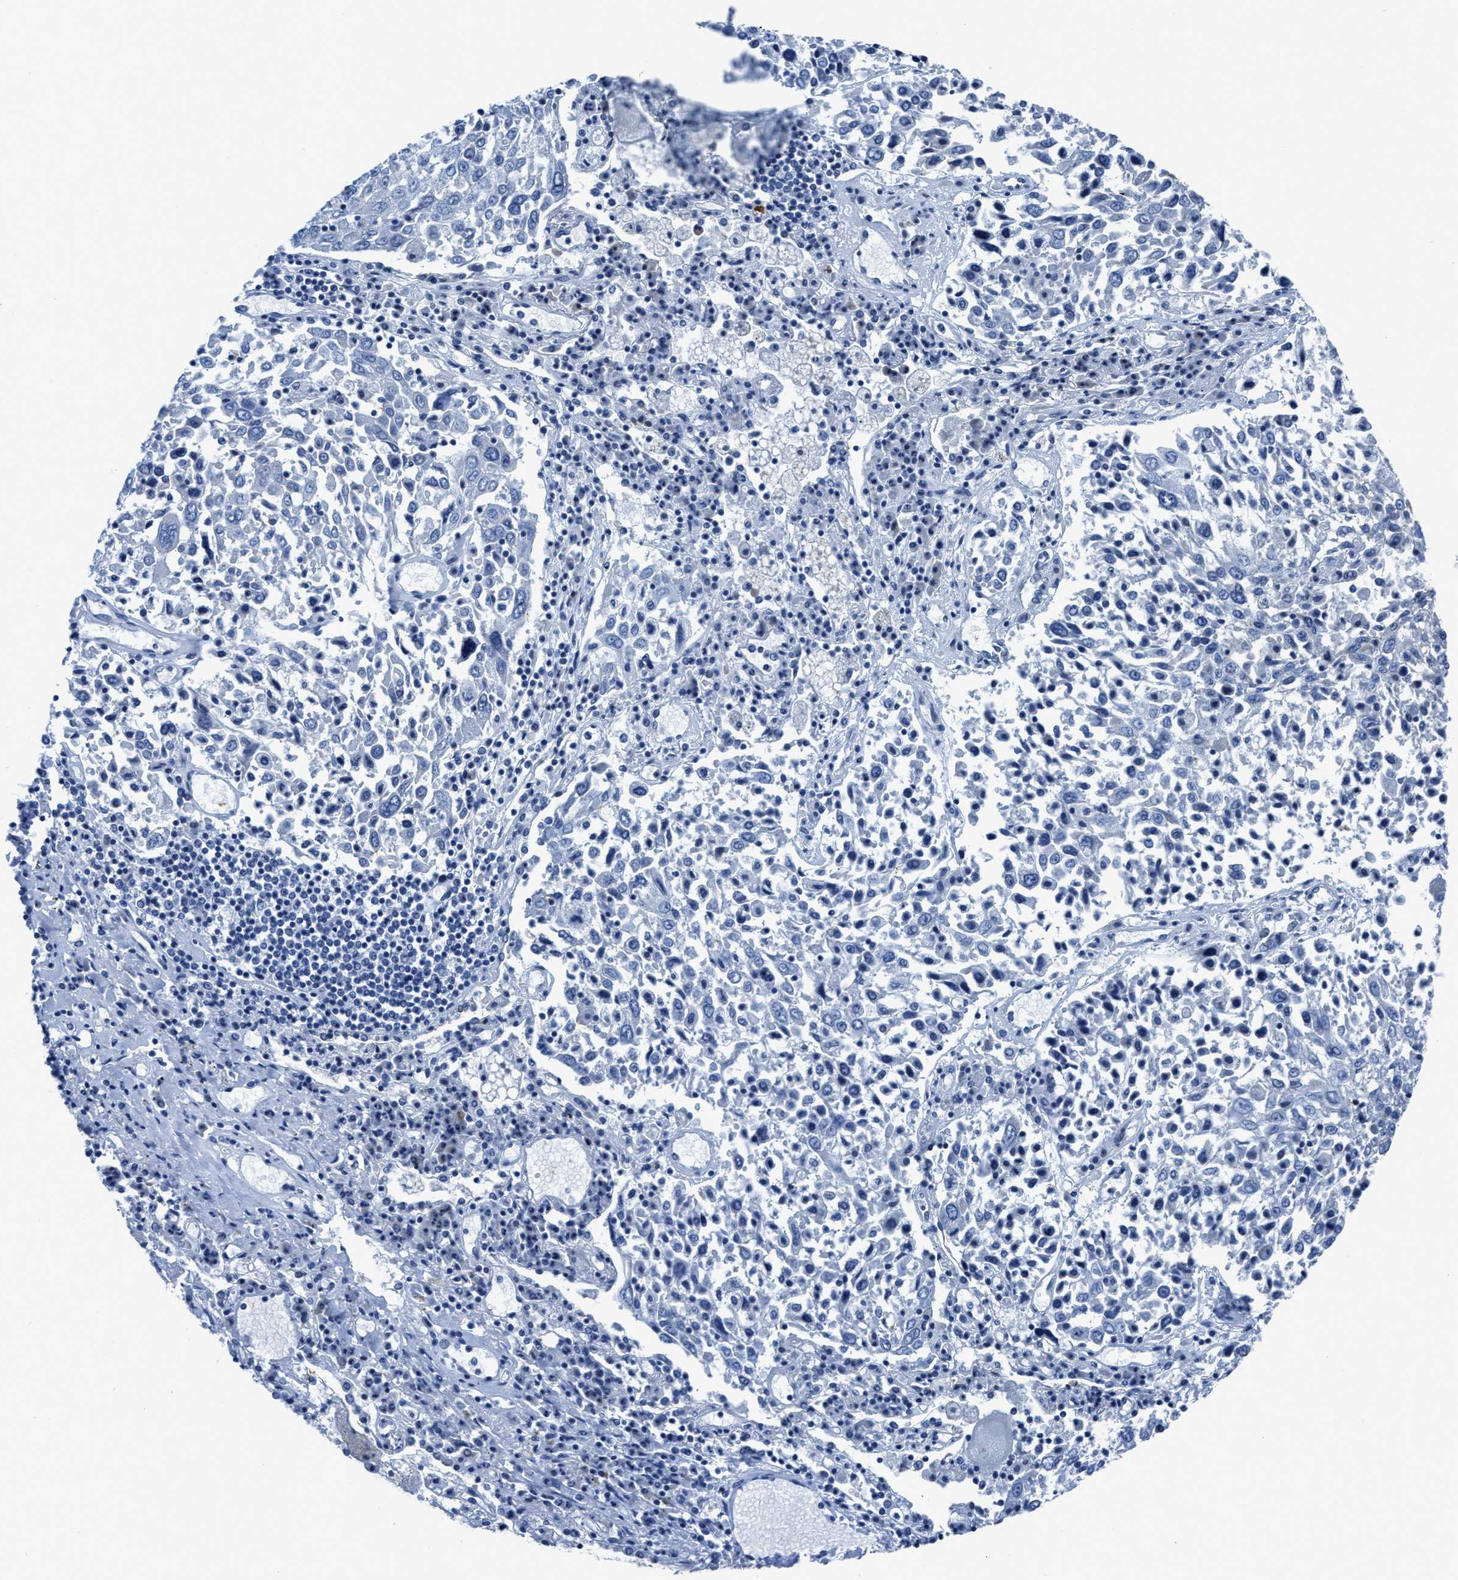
{"staining": {"intensity": "negative", "quantity": "none", "location": "none"}, "tissue": "lung cancer", "cell_type": "Tumor cells", "image_type": "cancer", "snomed": [{"axis": "morphology", "description": "Squamous cell carcinoma, NOS"}, {"axis": "topography", "description": "Lung"}], "caption": "This is an immunohistochemistry (IHC) histopathology image of lung cancer (squamous cell carcinoma). There is no positivity in tumor cells.", "gene": "ASZ1", "patient": {"sex": "male", "age": 65}}